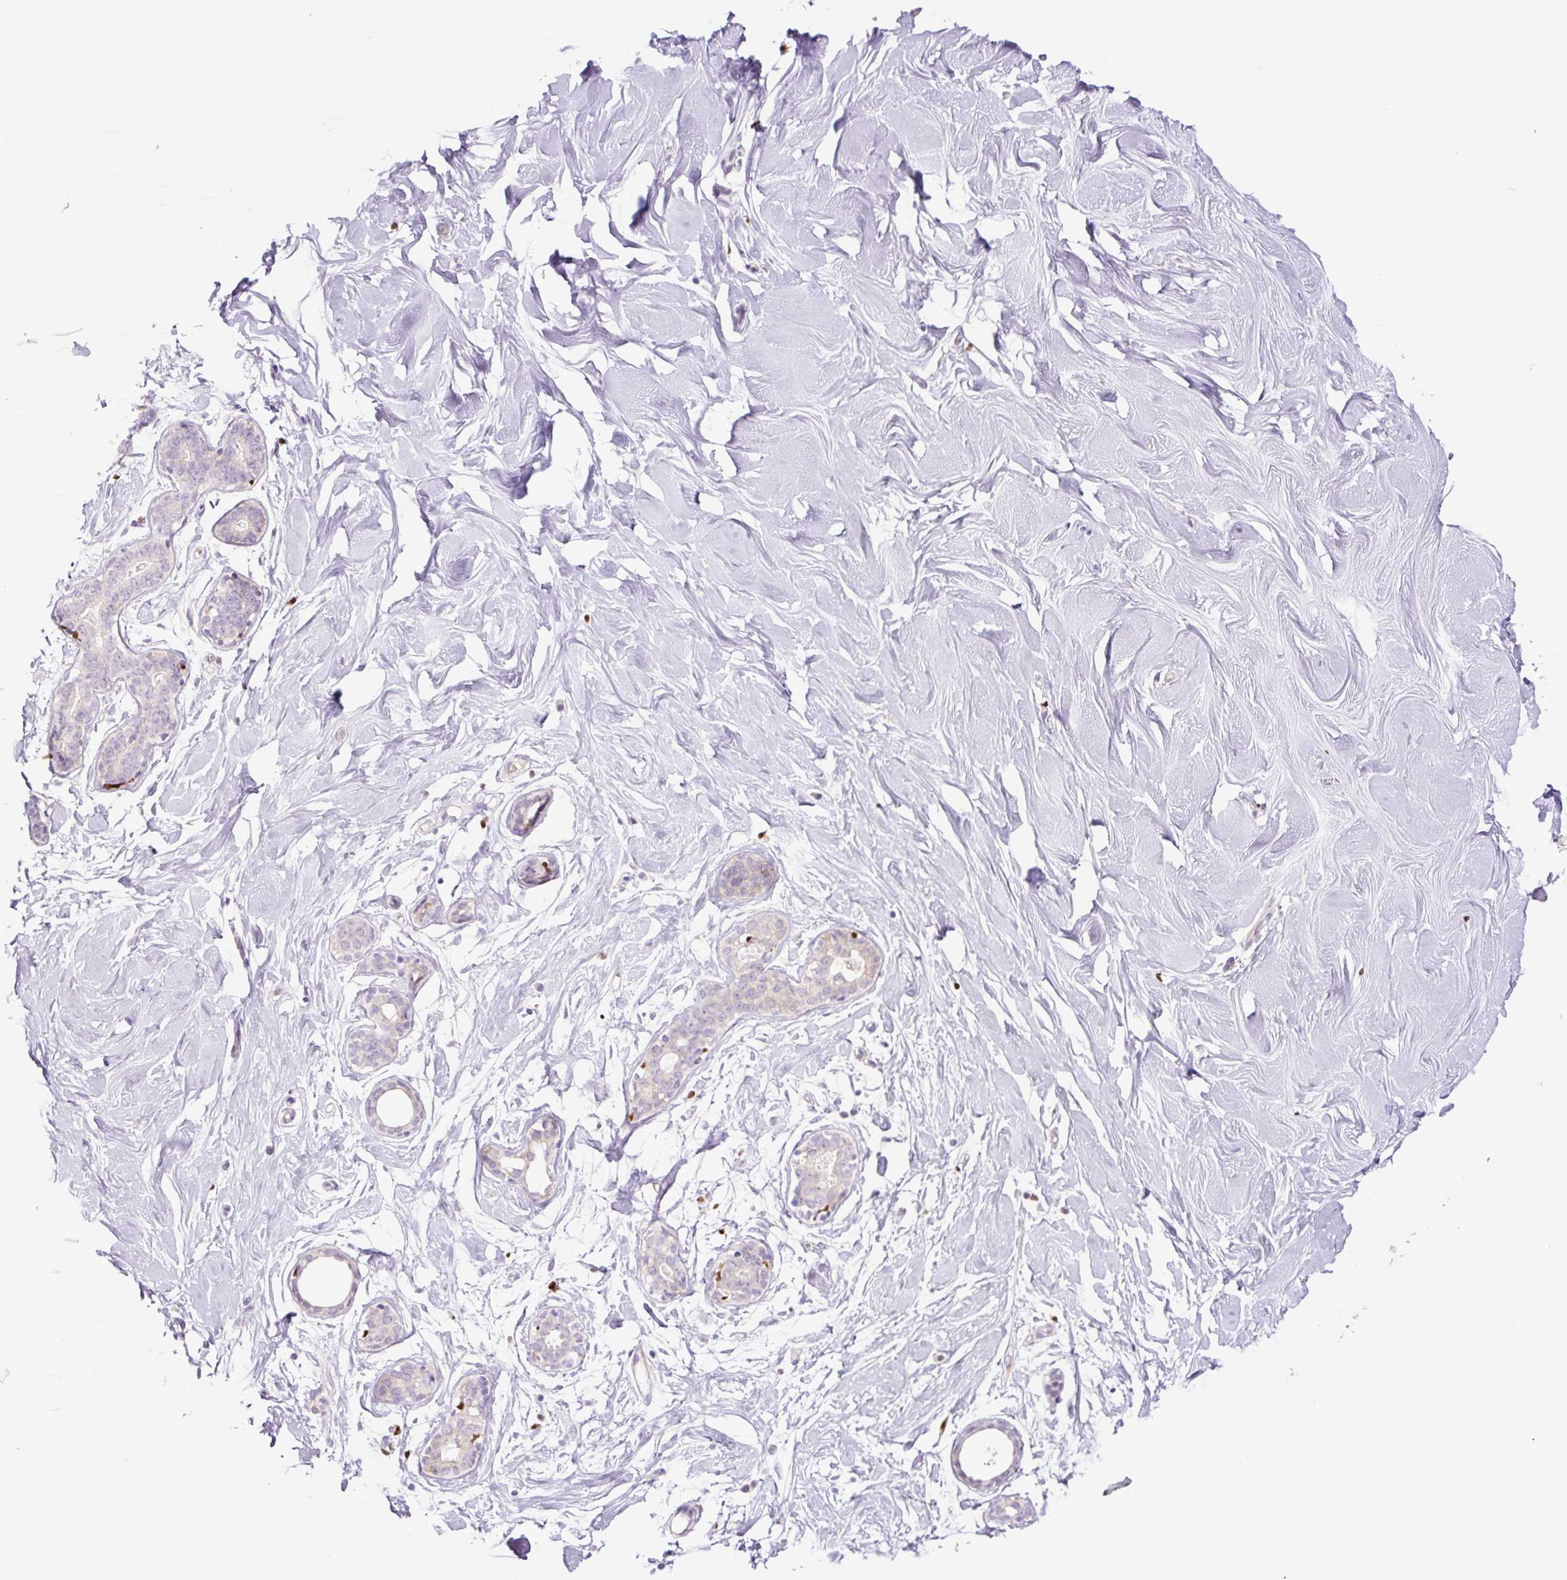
{"staining": {"intensity": "negative", "quantity": "none", "location": "none"}, "tissue": "breast", "cell_type": "Adipocytes", "image_type": "normal", "snomed": [{"axis": "morphology", "description": "Normal tissue, NOS"}, {"axis": "topography", "description": "Breast"}], "caption": "Immunohistochemistry (IHC) micrograph of benign human breast stained for a protein (brown), which displays no positivity in adipocytes. The staining was performed using DAB (3,3'-diaminobenzidine) to visualize the protein expression in brown, while the nuclei were stained in blue with hematoxylin (Magnification: 20x).", "gene": "SPI1", "patient": {"sex": "female", "age": 27}}